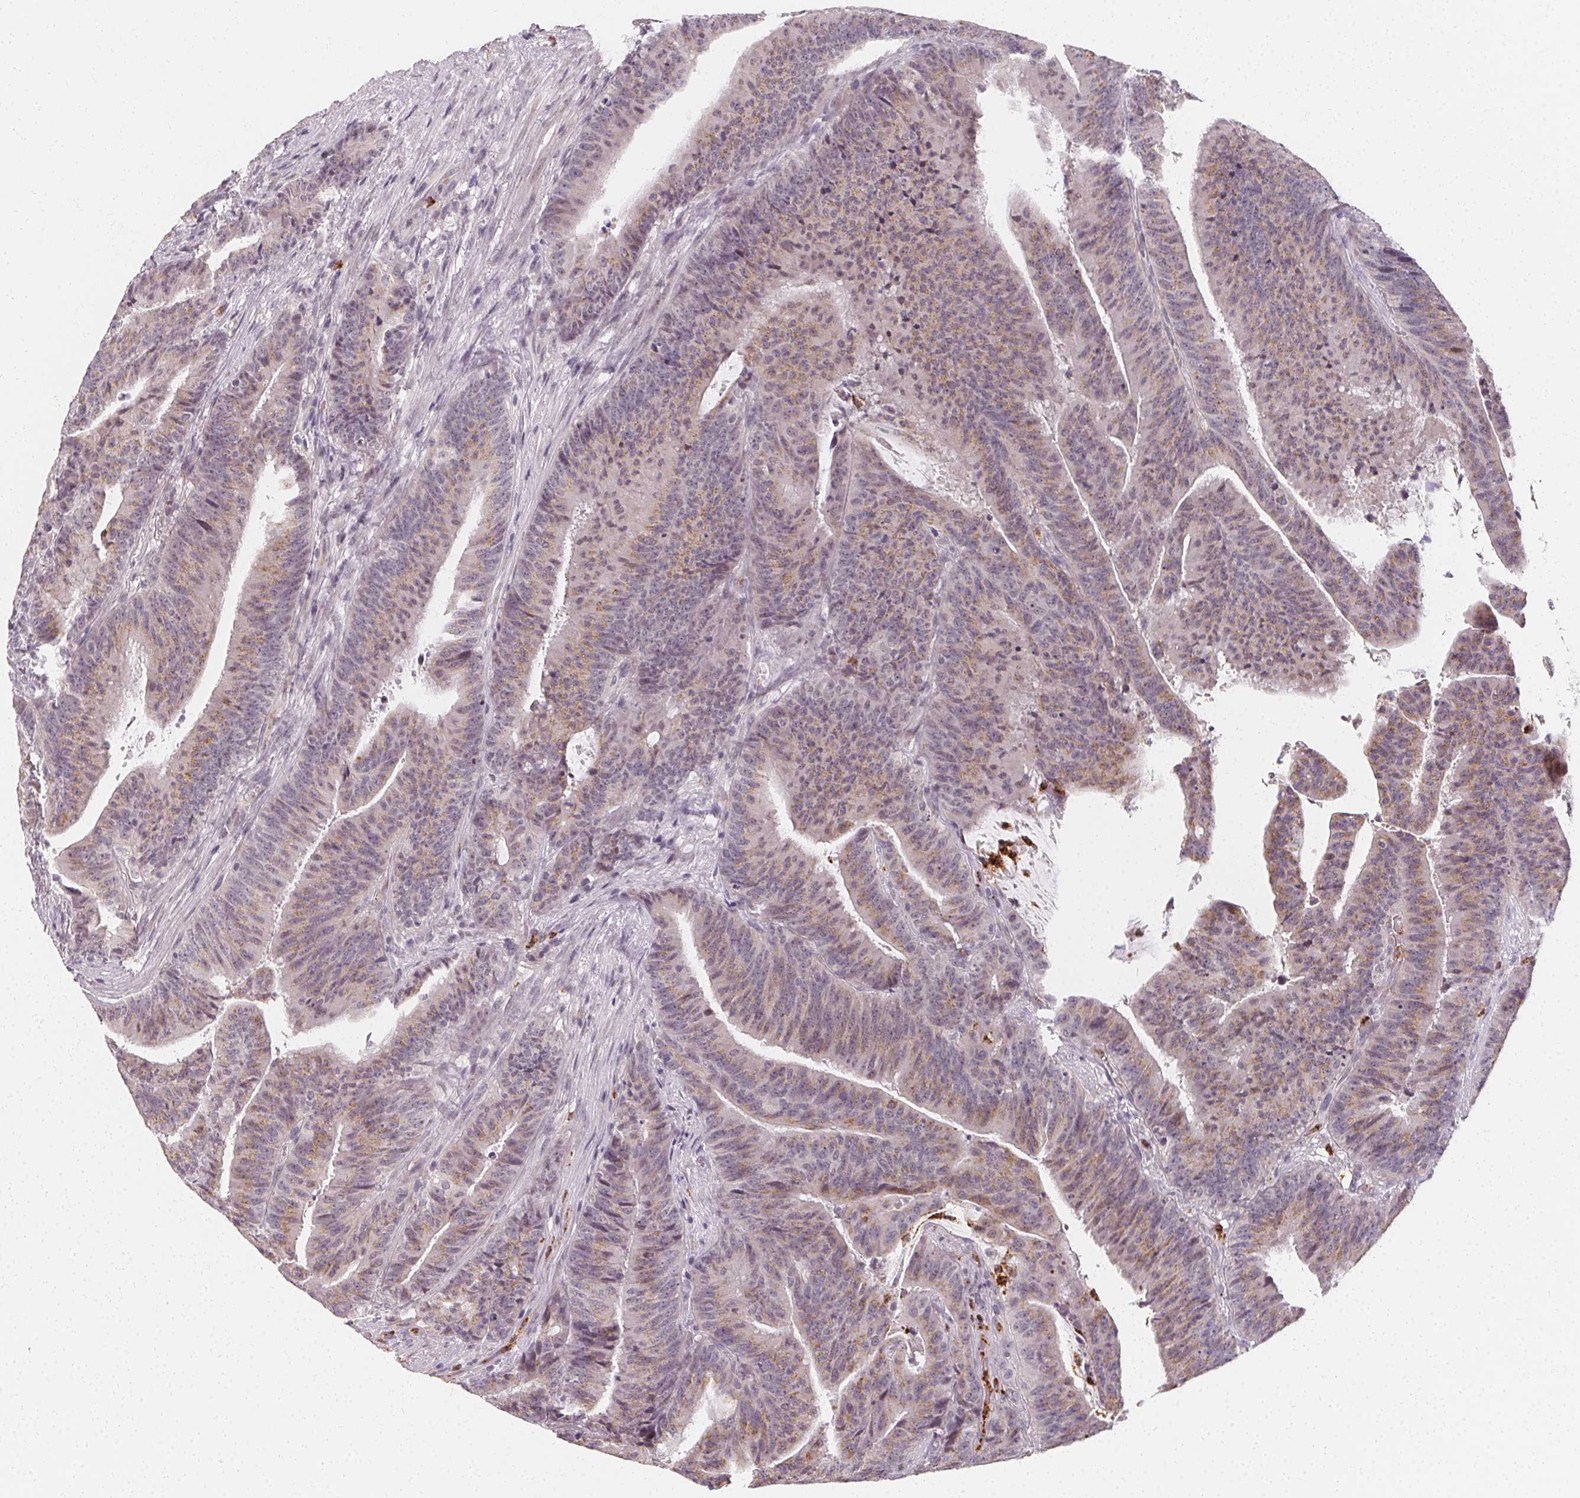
{"staining": {"intensity": "weak", "quantity": "25%-75%", "location": "cytoplasmic/membranous"}, "tissue": "colorectal cancer", "cell_type": "Tumor cells", "image_type": "cancer", "snomed": [{"axis": "morphology", "description": "Adenocarcinoma, NOS"}, {"axis": "topography", "description": "Colon"}], "caption": "Colorectal cancer (adenocarcinoma) stained with a brown dye demonstrates weak cytoplasmic/membranous positive positivity in about 25%-75% of tumor cells.", "gene": "CLCNKB", "patient": {"sex": "female", "age": 78}}